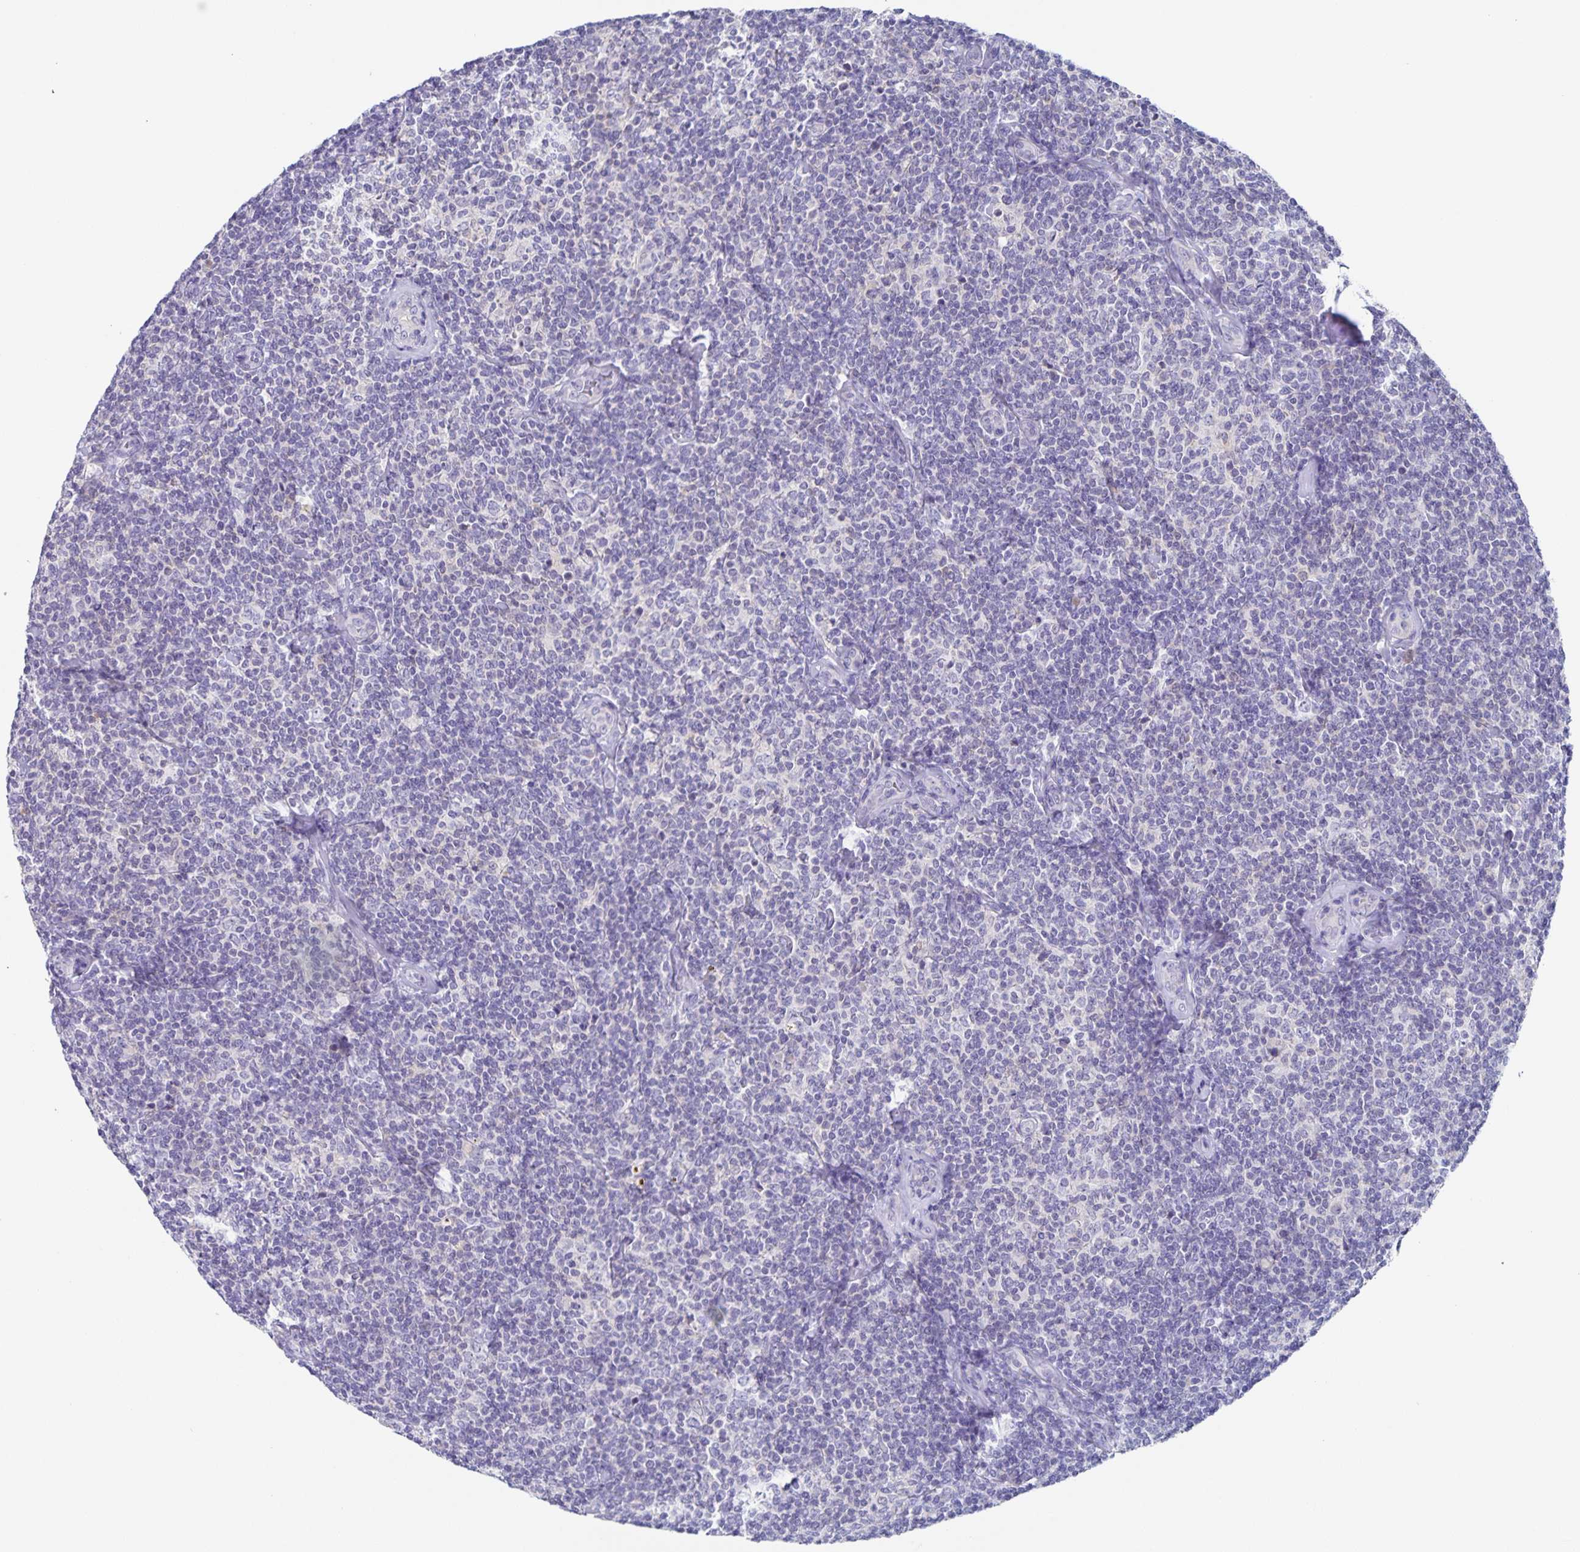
{"staining": {"intensity": "negative", "quantity": "none", "location": "none"}, "tissue": "lymphoma", "cell_type": "Tumor cells", "image_type": "cancer", "snomed": [{"axis": "morphology", "description": "Malignant lymphoma, non-Hodgkin's type, Low grade"}, {"axis": "topography", "description": "Lymph node"}], "caption": "The image reveals no staining of tumor cells in lymphoma.", "gene": "RPL36A", "patient": {"sex": "female", "age": 56}}